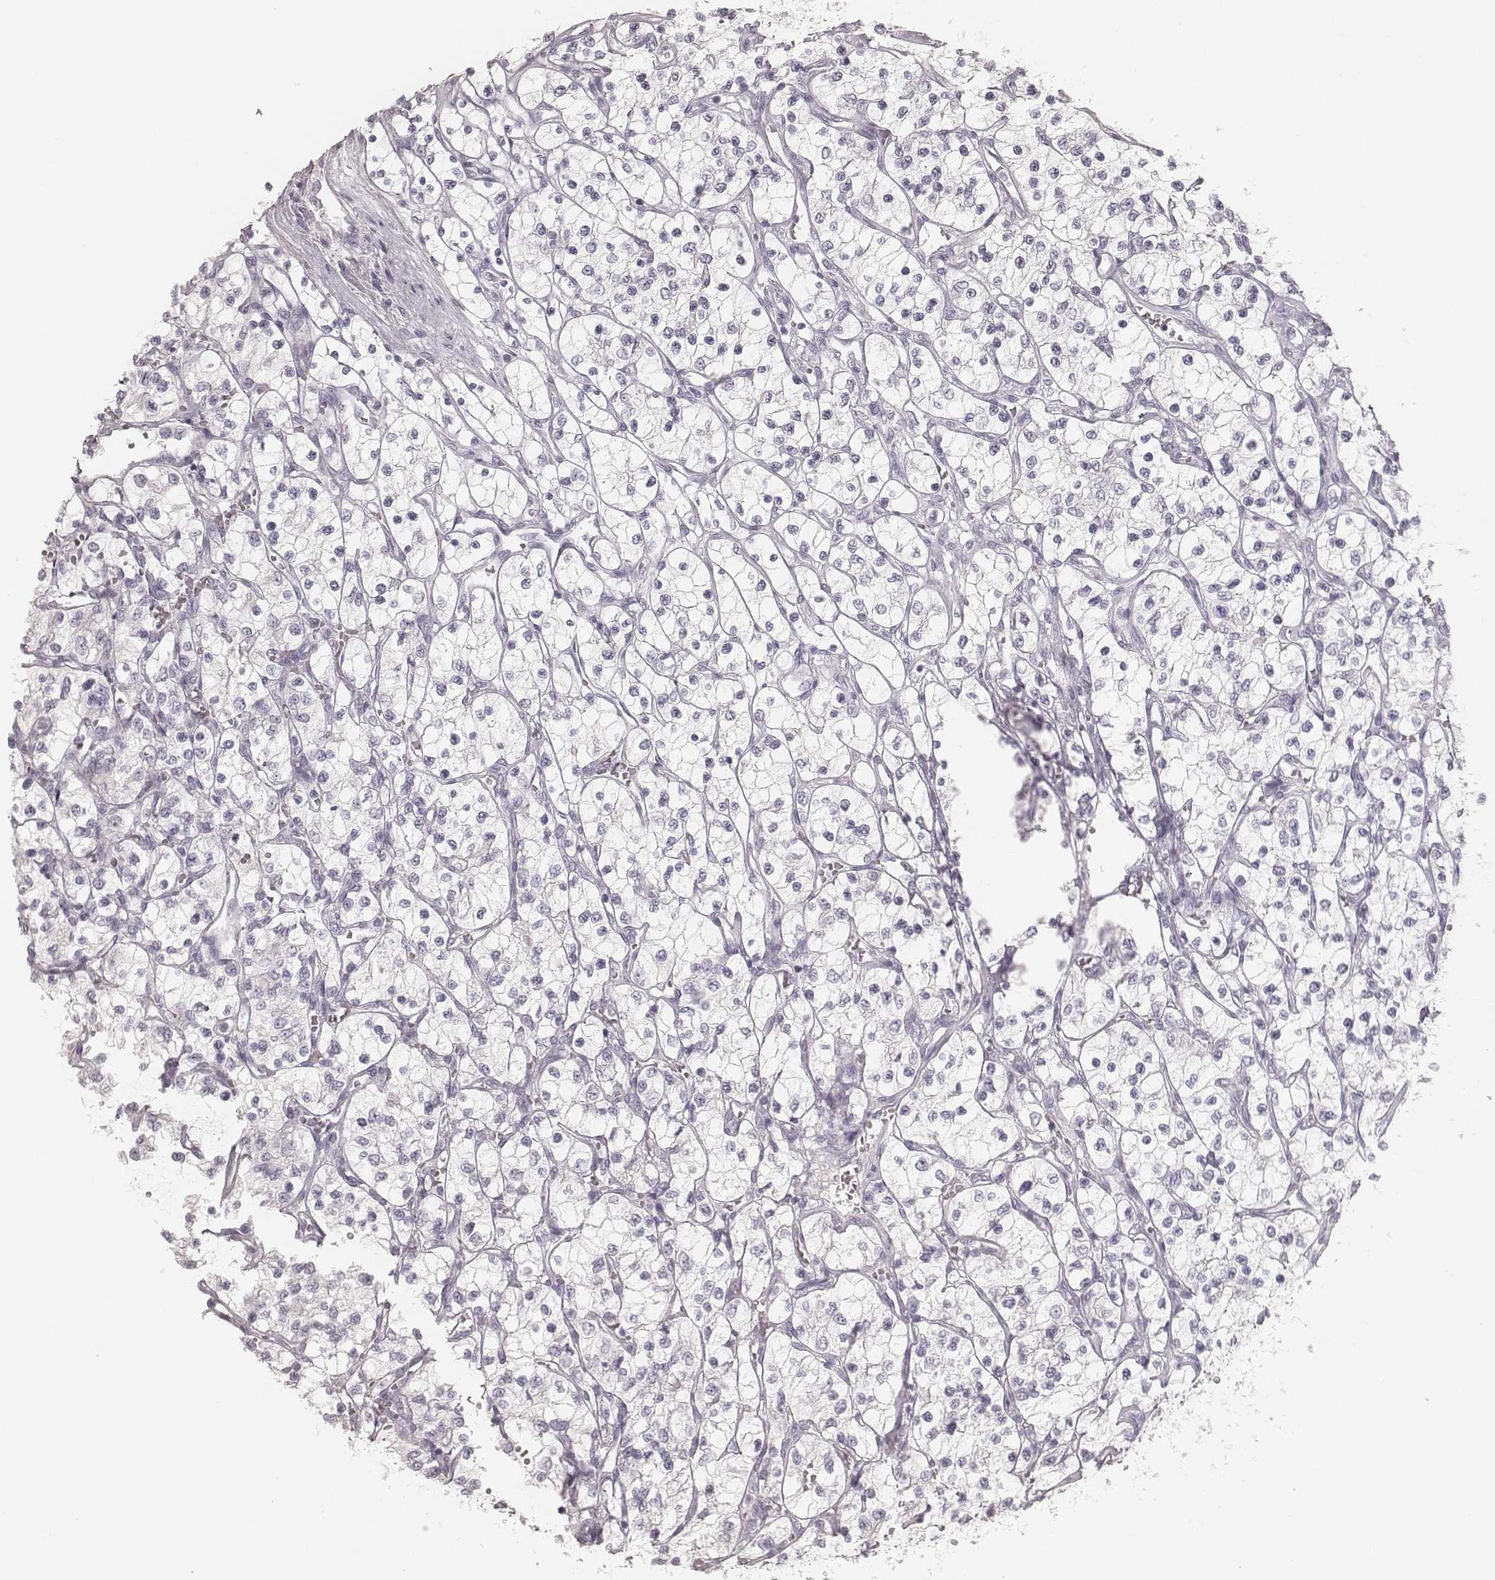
{"staining": {"intensity": "negative", "quantity": "none", "location": "none"}, "tissue": "renal cancer", "cell_type": "Tumor cells", "image_type": "cancer", "snomed": [{"axis": "morphology", "description": "Adenocarcinoma, NOS"}, {"axis": "topography", "description": "Kidney"}], "caption": "DAB (3,3'-diaminobenzidine) immunohistochemical staining of renal adenocarcinoma shows no significant expression in tumor cells. (DAB (3,3'-diaminobenzidine) immunohistochemistry (IHC) visualized using brightfield microscopy, high magnification).", "gene": "KRT31", "patient": {"sex": "female", "age": 69}}